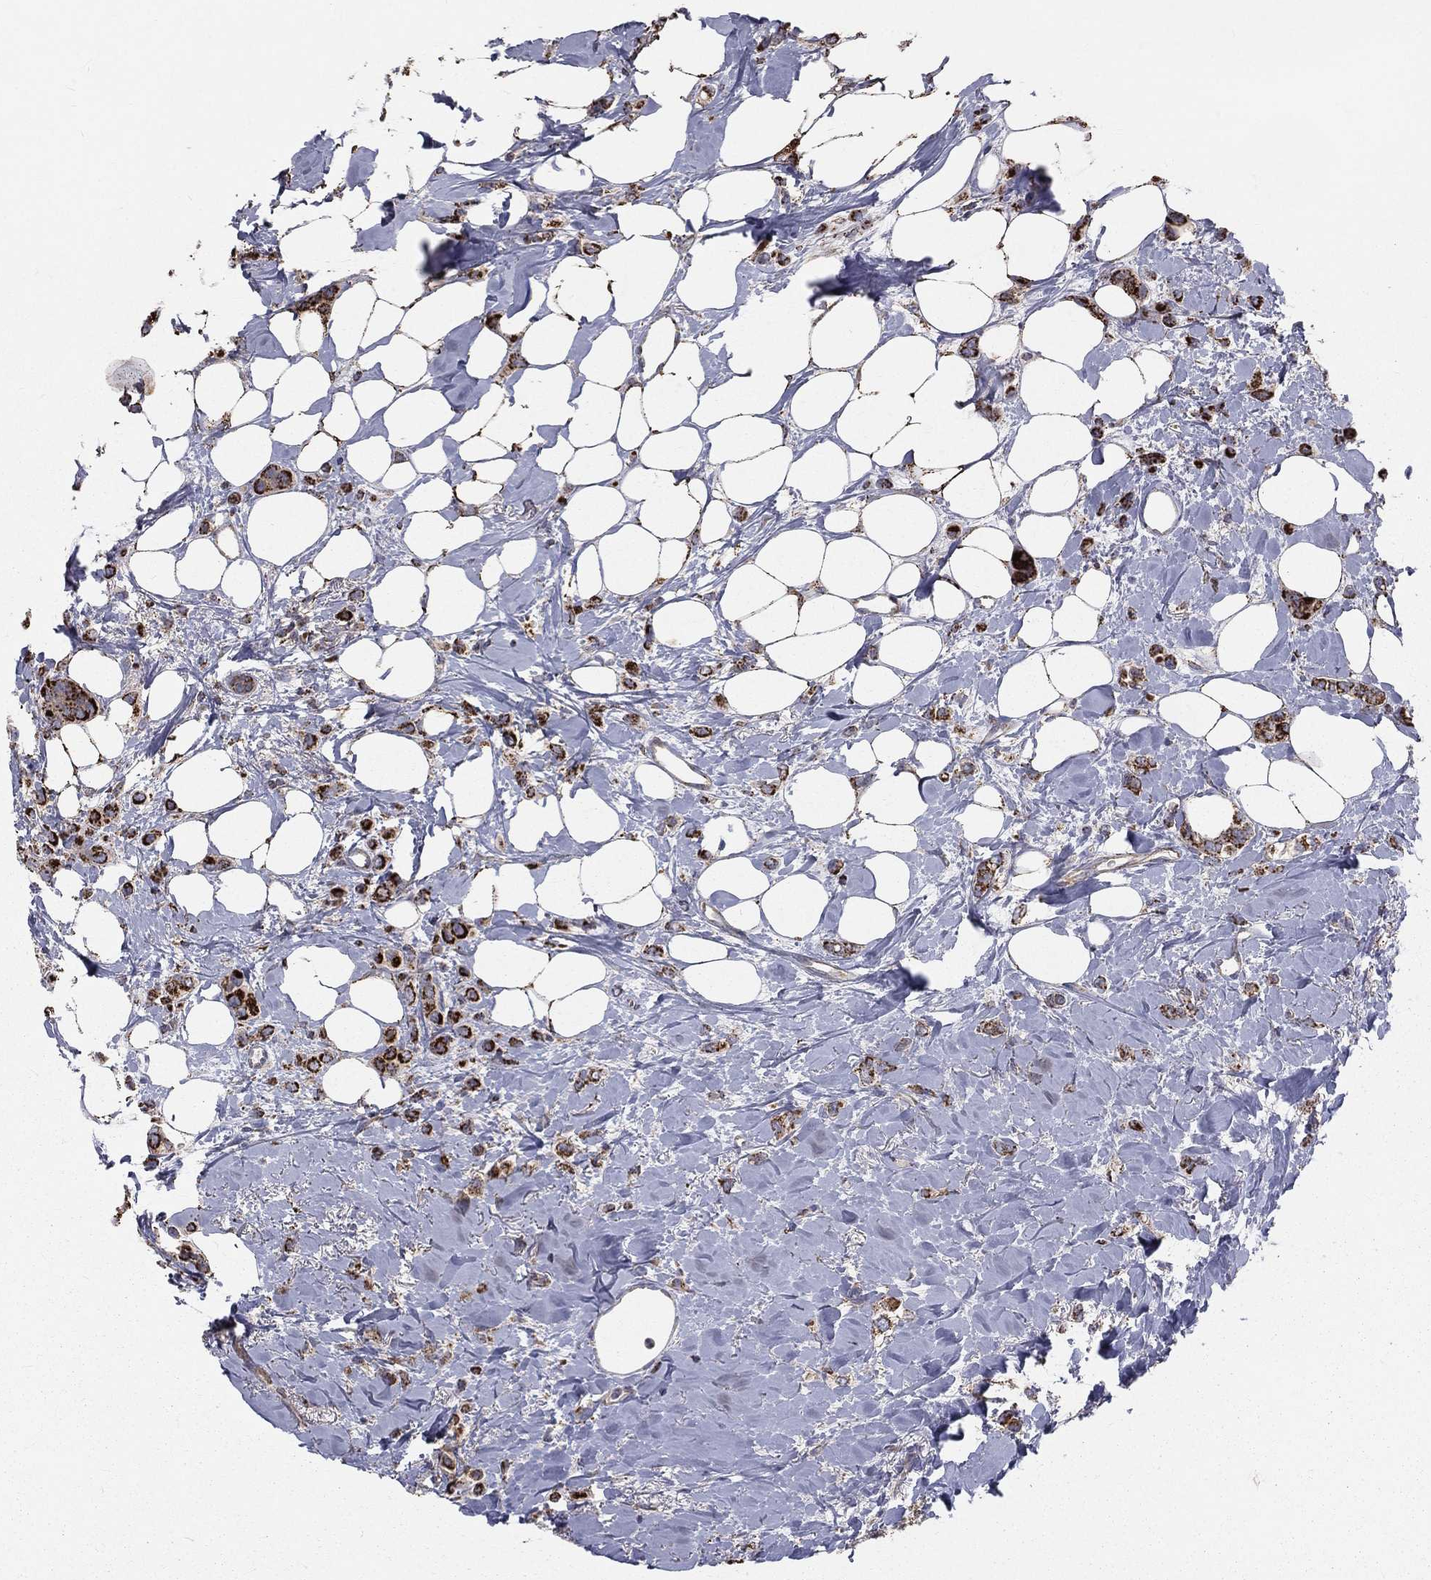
{"staining": {"intensity": "strong", "quantity": ">75%", "location": "cytoplasmic/membranous"}, "tissue": "breast cancer", "cell_type": "Tumor cells", "image_type": "cancer", "snomed": [{"axis": "morphology", "description": "Lobular carcinoma"}, {"axis": "topography", "description": "Breast"}], "caption": "Immunohistochemistry (IHC) histopathology image of neoplastic tissue: human lobular carcinoma (breast) stained using IHC exhibits high levels of strong protein expression localized specifically in the cytoplasmic/membranous of tumor cells, appearing as a cytoplasmic/membranous brown color.", "gene": "HADH", "patient": {"sex": "female", "age": 66}}